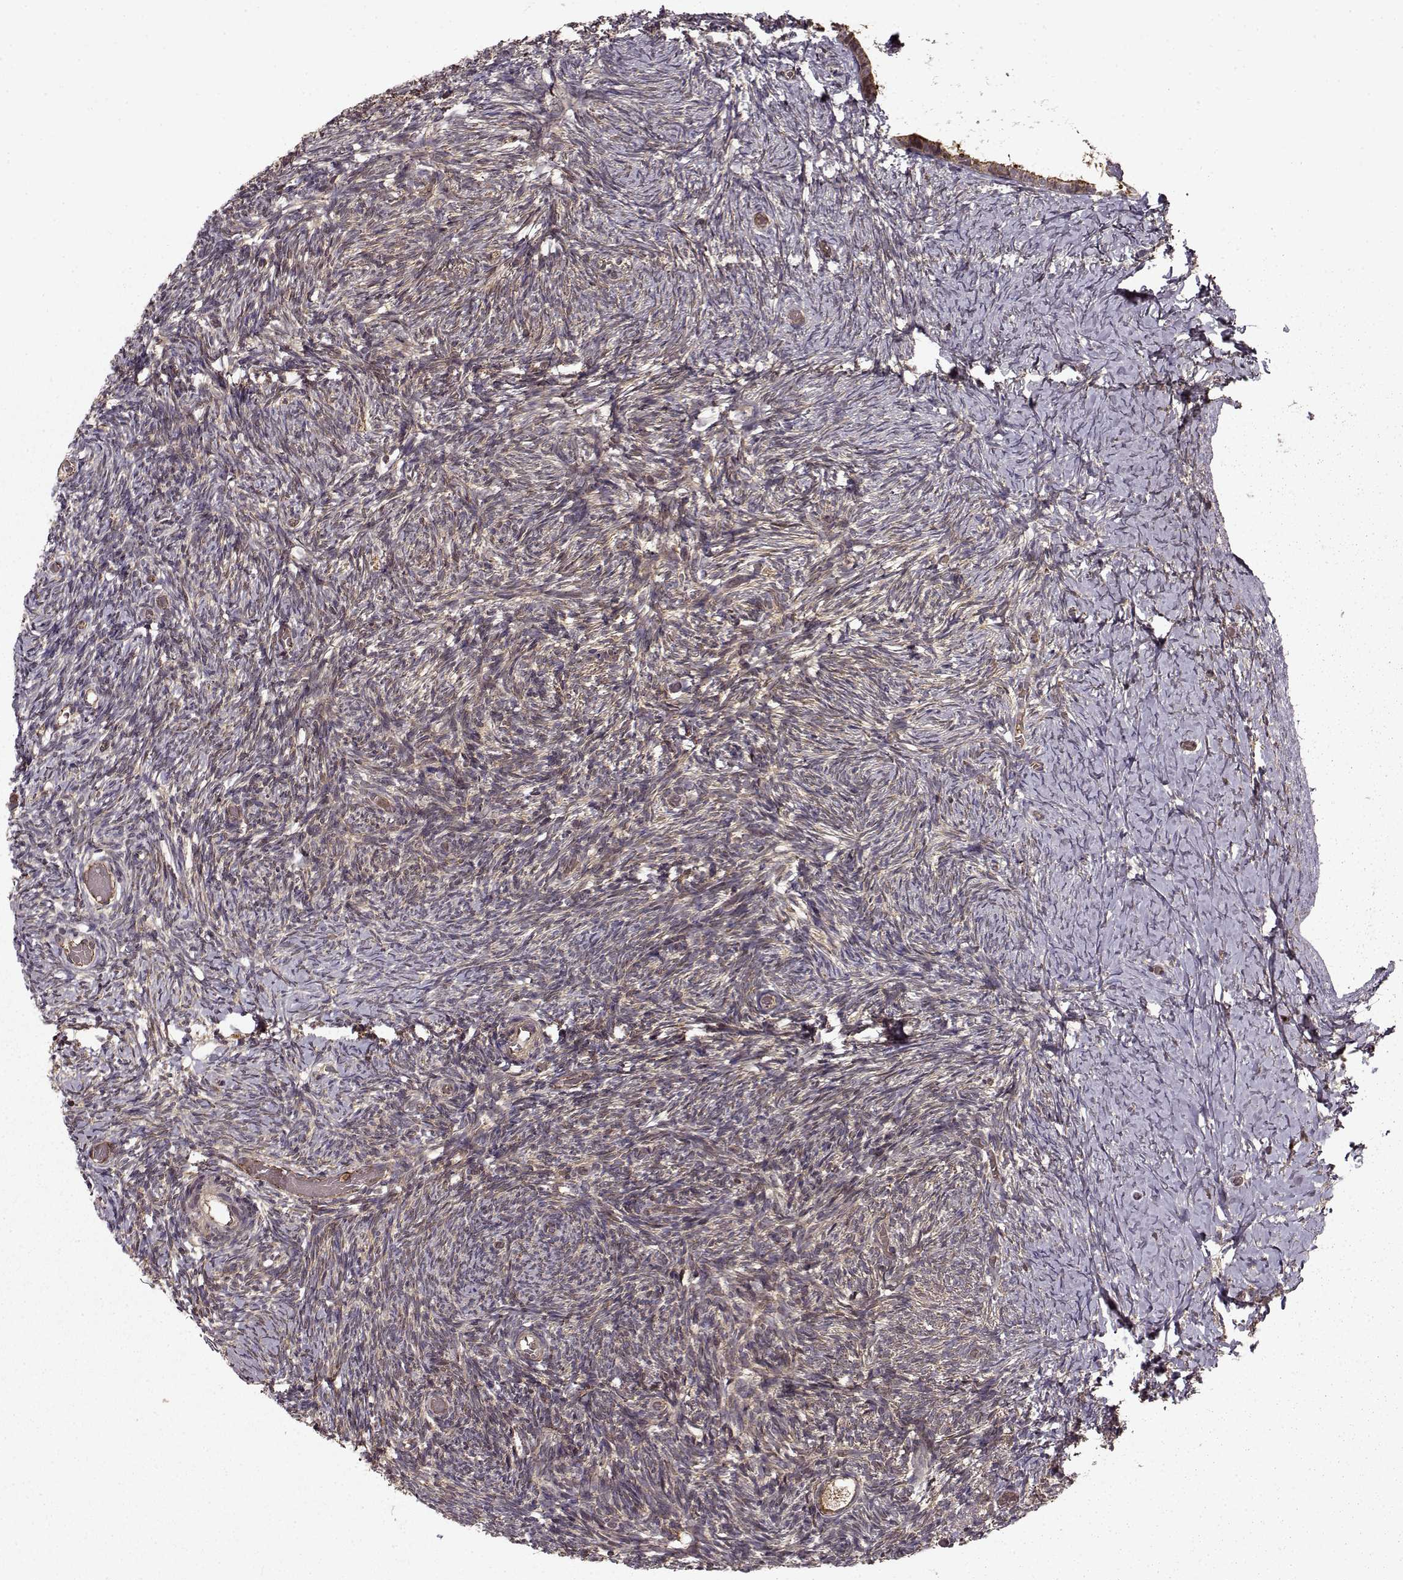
{"staining": {"intensity": "moderate", "quantity": ">75%", "location": "cytoplasmic/membranous"}, "tissue": "ovary", "cell_type": "Follicle cells", "image_type": "normal", "snomed": [{"axis": "morphology", "description": "Normal tissue, NOS"}, {"axis": "topography", "description": "Ovary"}], "caption": "Immunohistochemistry (IHC) staining of normal ovary, which displays medium levels of moderate cytoplasmic/membranous expression in approximately >75% of follicle cells indicating moderate cytoplasmic/membranous protein expression. The staining was performed using DAB (brown) for protein detection and nuclei were counterstained in hematoxylin (blue).", "gene": "IFRD2", "patient": {"sex": "female", "age": 39}}